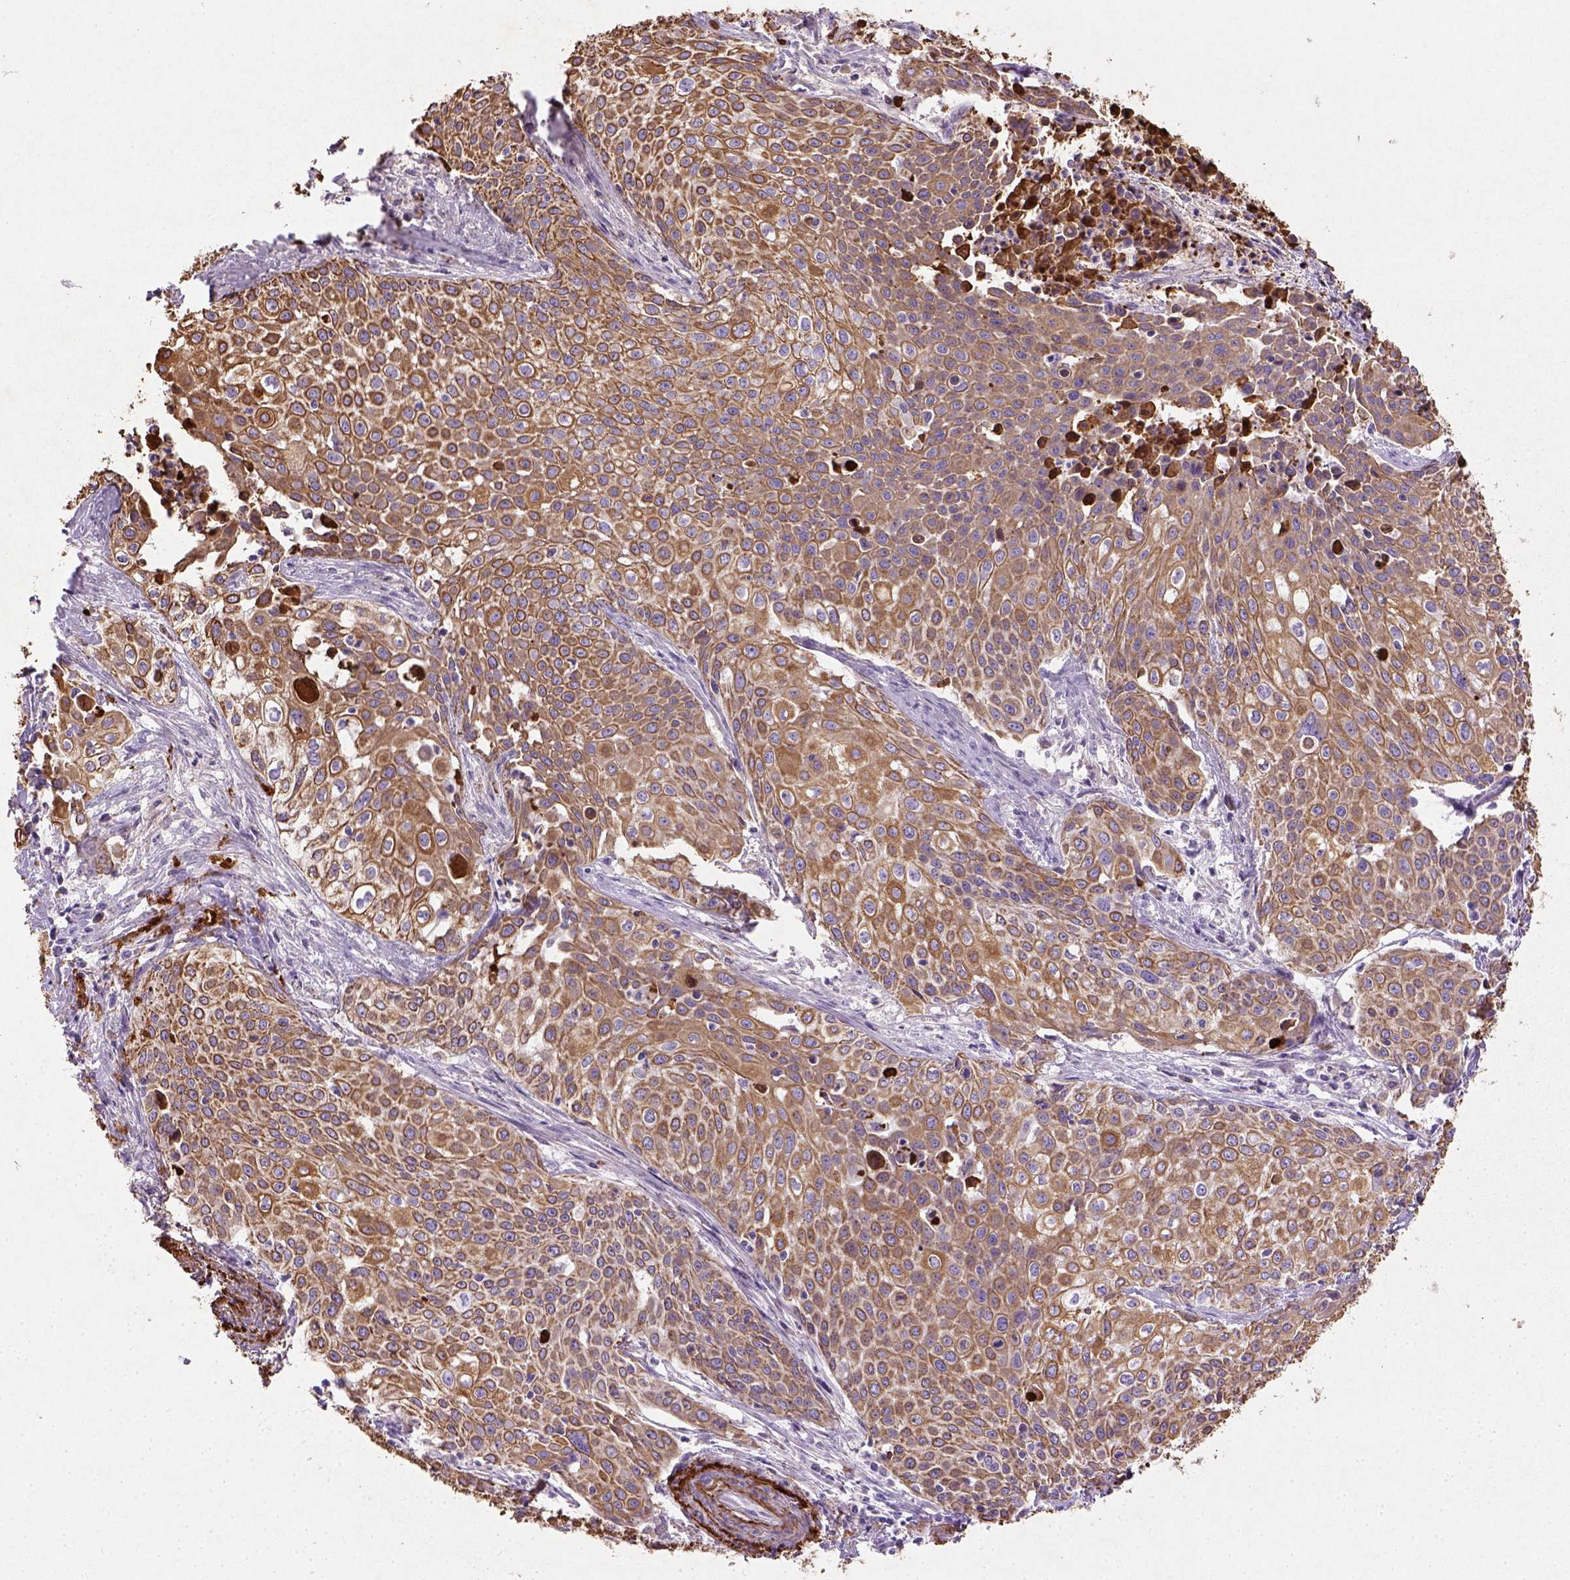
{"staining": {"intensity": "strong", "quantity": ">75%", "location": "cytoplasmic/membranous"}, "tissue": "cervical cancer", "cell_type": "Tumor cells", "image_type": "cancer", "snomed": [{"axis": "morphology", "description": "Squamous cell carcinoma, NOS"}, {"axis": "topography", "description": "Cervix"}], "caption": "Immunohistochemistry (DAB) staining of cervical cancer (squamous cell carcinoma) shows strong cytoplasmic/membranous protein expression in approximately >75% of tumor cells.", "gene": "NUDT2", "patient": {"sex": "female", "age": 39}}